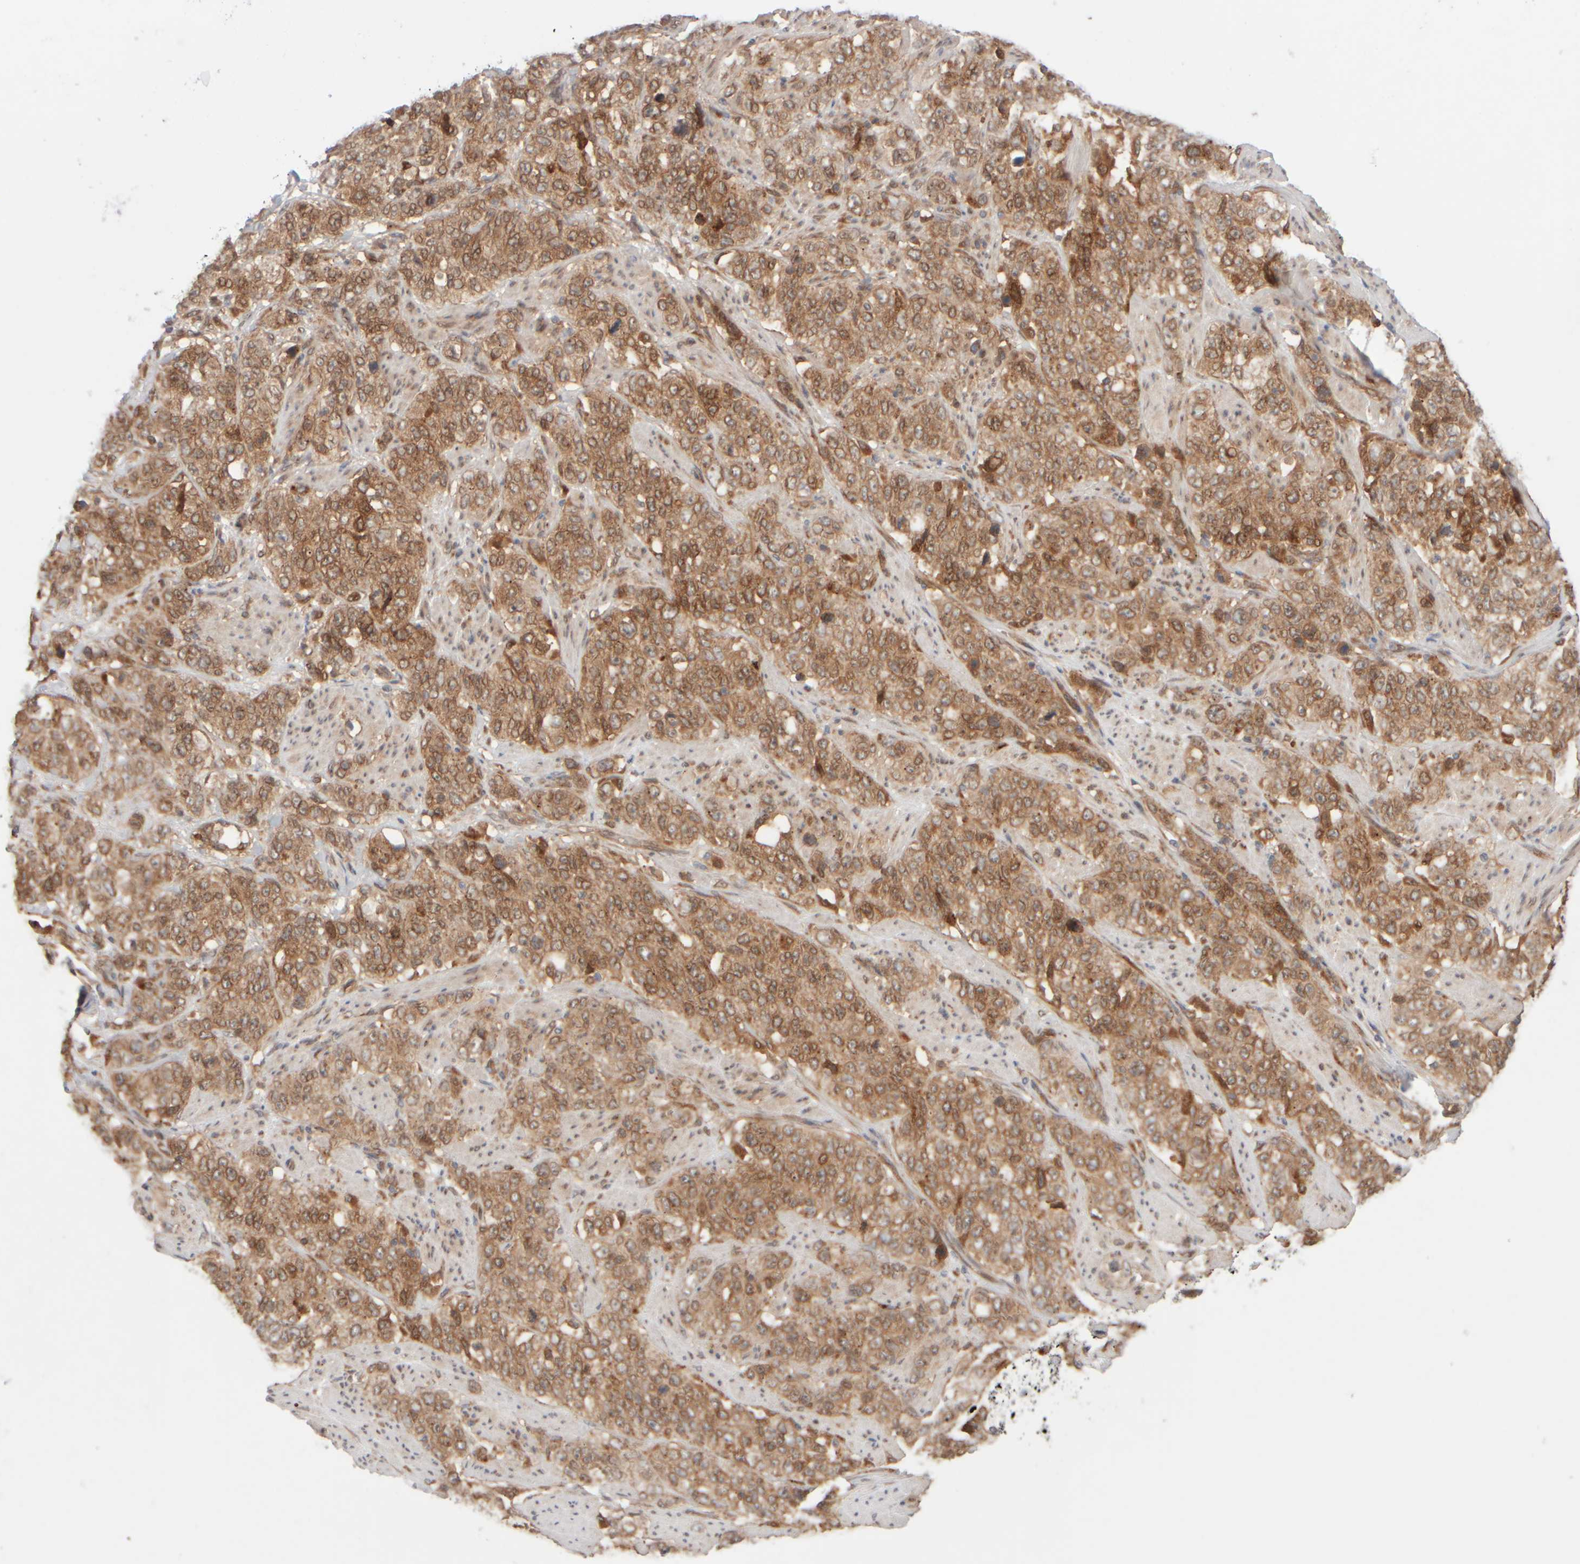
{"staining": {"intensity": "moderate", "quantity": ">75%", "location": "cytoplasmic/membranous"}, "tissue": "stomach cancer", "cell_type": "Tumor cells", "image_type": "cancer", "snomed": [{"axis": "morphology", "description": "Adenocarcinoma, NOS"}, {"axis": "topography", "description": "Stomach"}], "caption": "Approximately >75% of tumor cells in human stomach cancer show moderate cytoplasmic/membranous protein positivity as visualized by brown immunohistochemical staining.", "gene": "GCN1", "patient": {"sex": "male", "age": 48}}